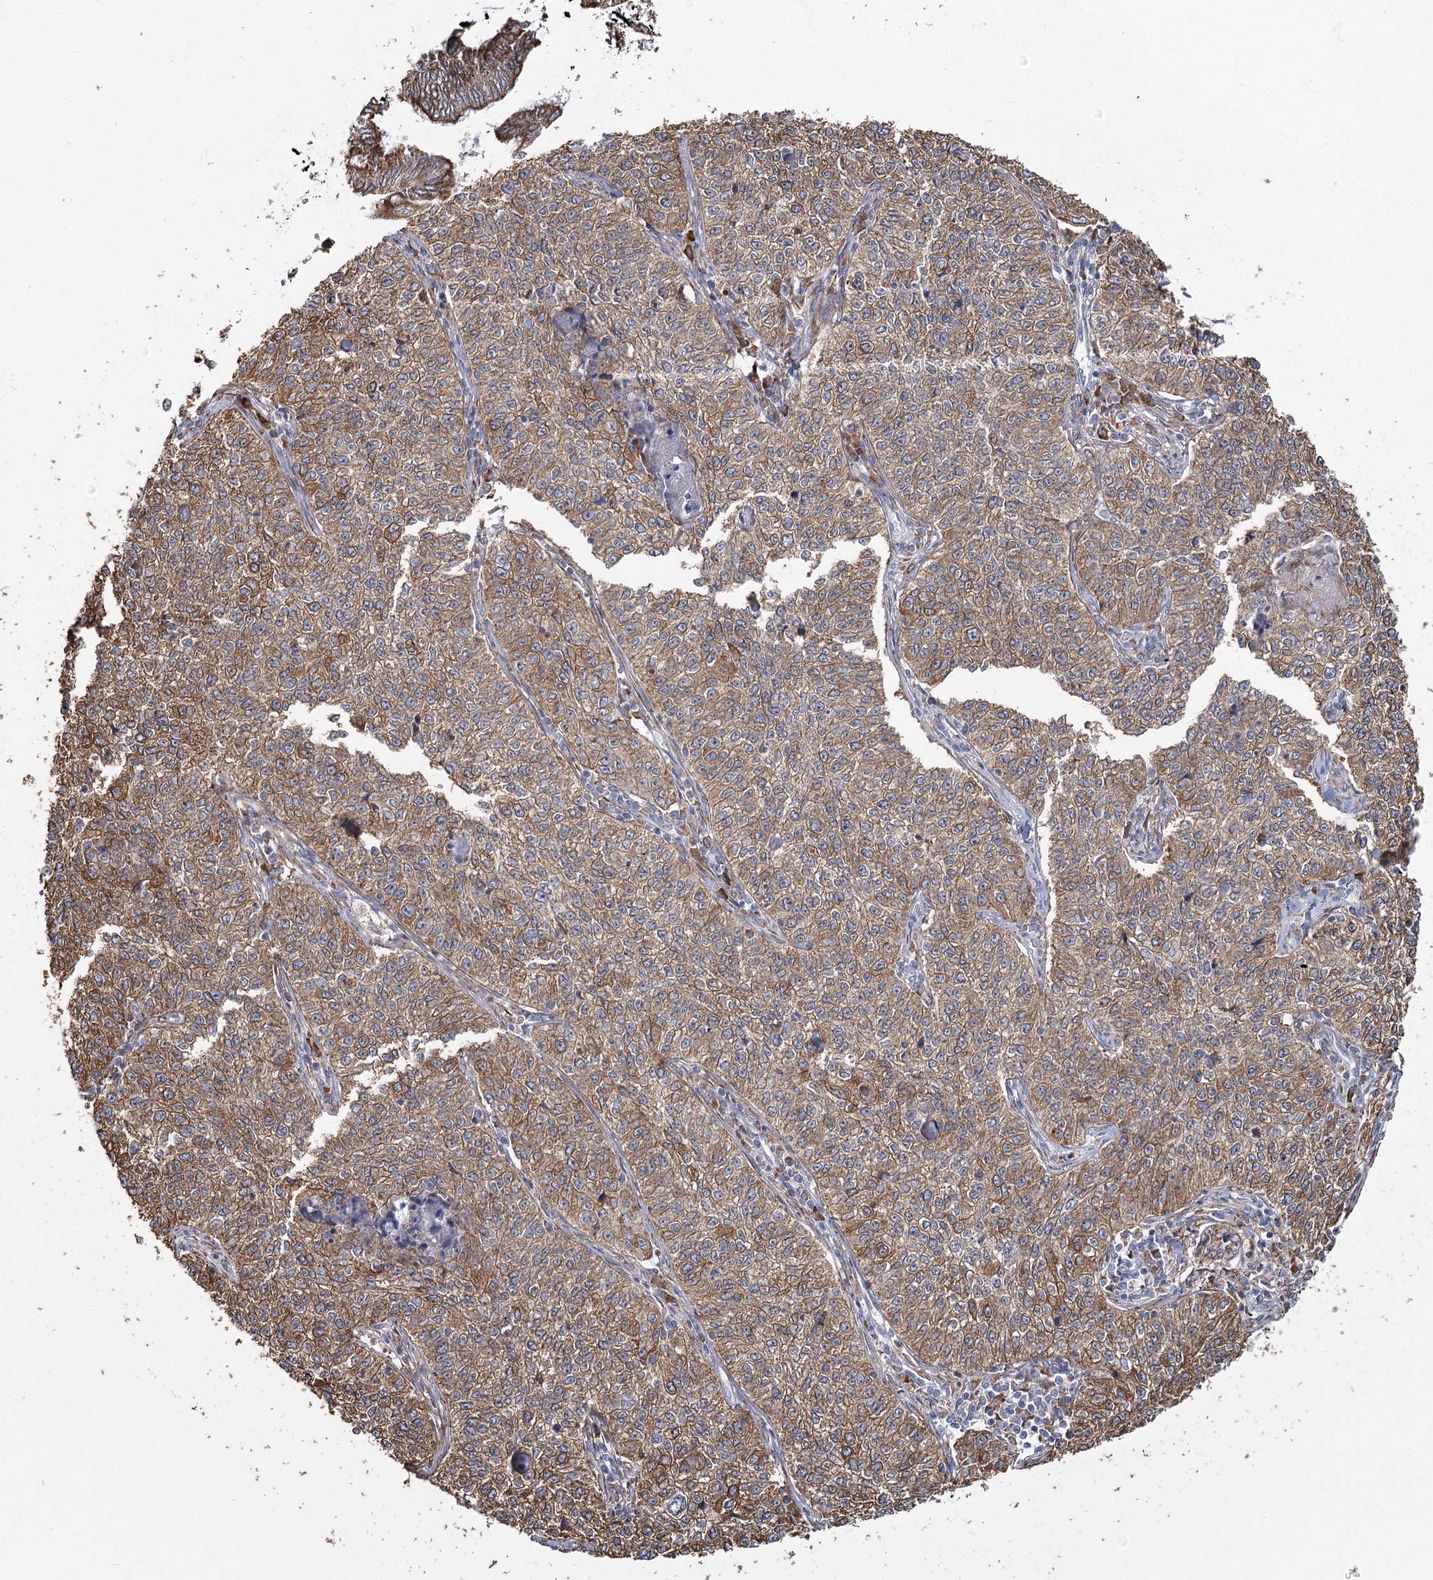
{"staining": {"intensity": "moderate", "quantity": ">75%", "location": "cytoplasmic/membranous"}, "tissue": "cervical cancer", "cell_type": "Tumor cells", "image_type": "cancer", "snomed": [{"axis": "morphology", "description": "Squamous cell carcinoma, NOS"}, {"axis": "topography", "description": "Cervix"}], "caption": "This is a micrograph of immunohistochemistry (IHC) staining of squamous cell carcinoma (cervical), which shows moderate positivity in the cytoplasmic/membranous of tumor cells.", "gene": "ZCCHC9", "patient": {"sex": "female", "age": 35}}